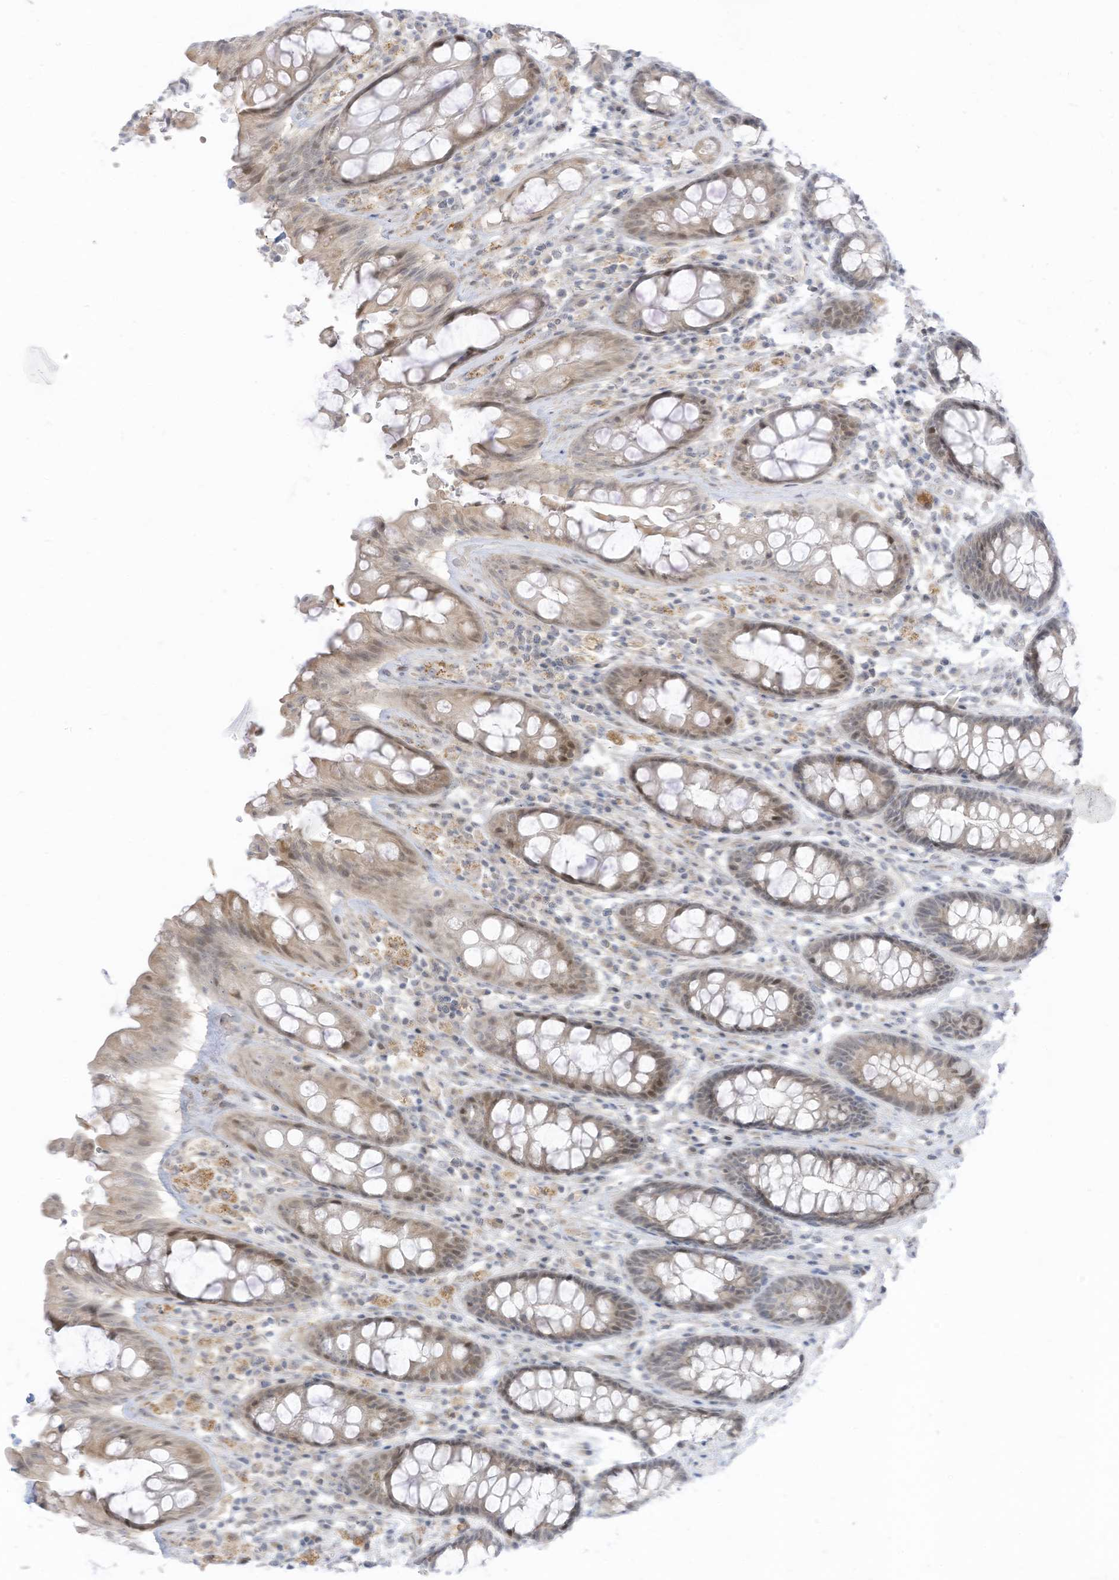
{"staining": {"intensity": "moderate", "quantity": "25%-75%", "location": "cytoplasmic/membranous,nuclear"}, "tissue": "rectum", "cell_type": "Glandular cells", "image_type": "normal", "snomed": [{"axis": "morphology", "description": "Normal tissue, NOS"}, {"axis": "topography", "description": "Rectum"}], "caption": "Immunohistochemical staining of unremarkable rectum exhibits 25%-75% levels of moderate cytoplasmic/membranous,nuclear protein positivity in about 25%-75% of glandular cells. The protein of interest is stained brown, and the nuclei are stained in blue (DAB IHC with brightfield microscopy, high magnification).", "gene": "ASPRV1", "patient": {"sex": "male", "age": 64}}